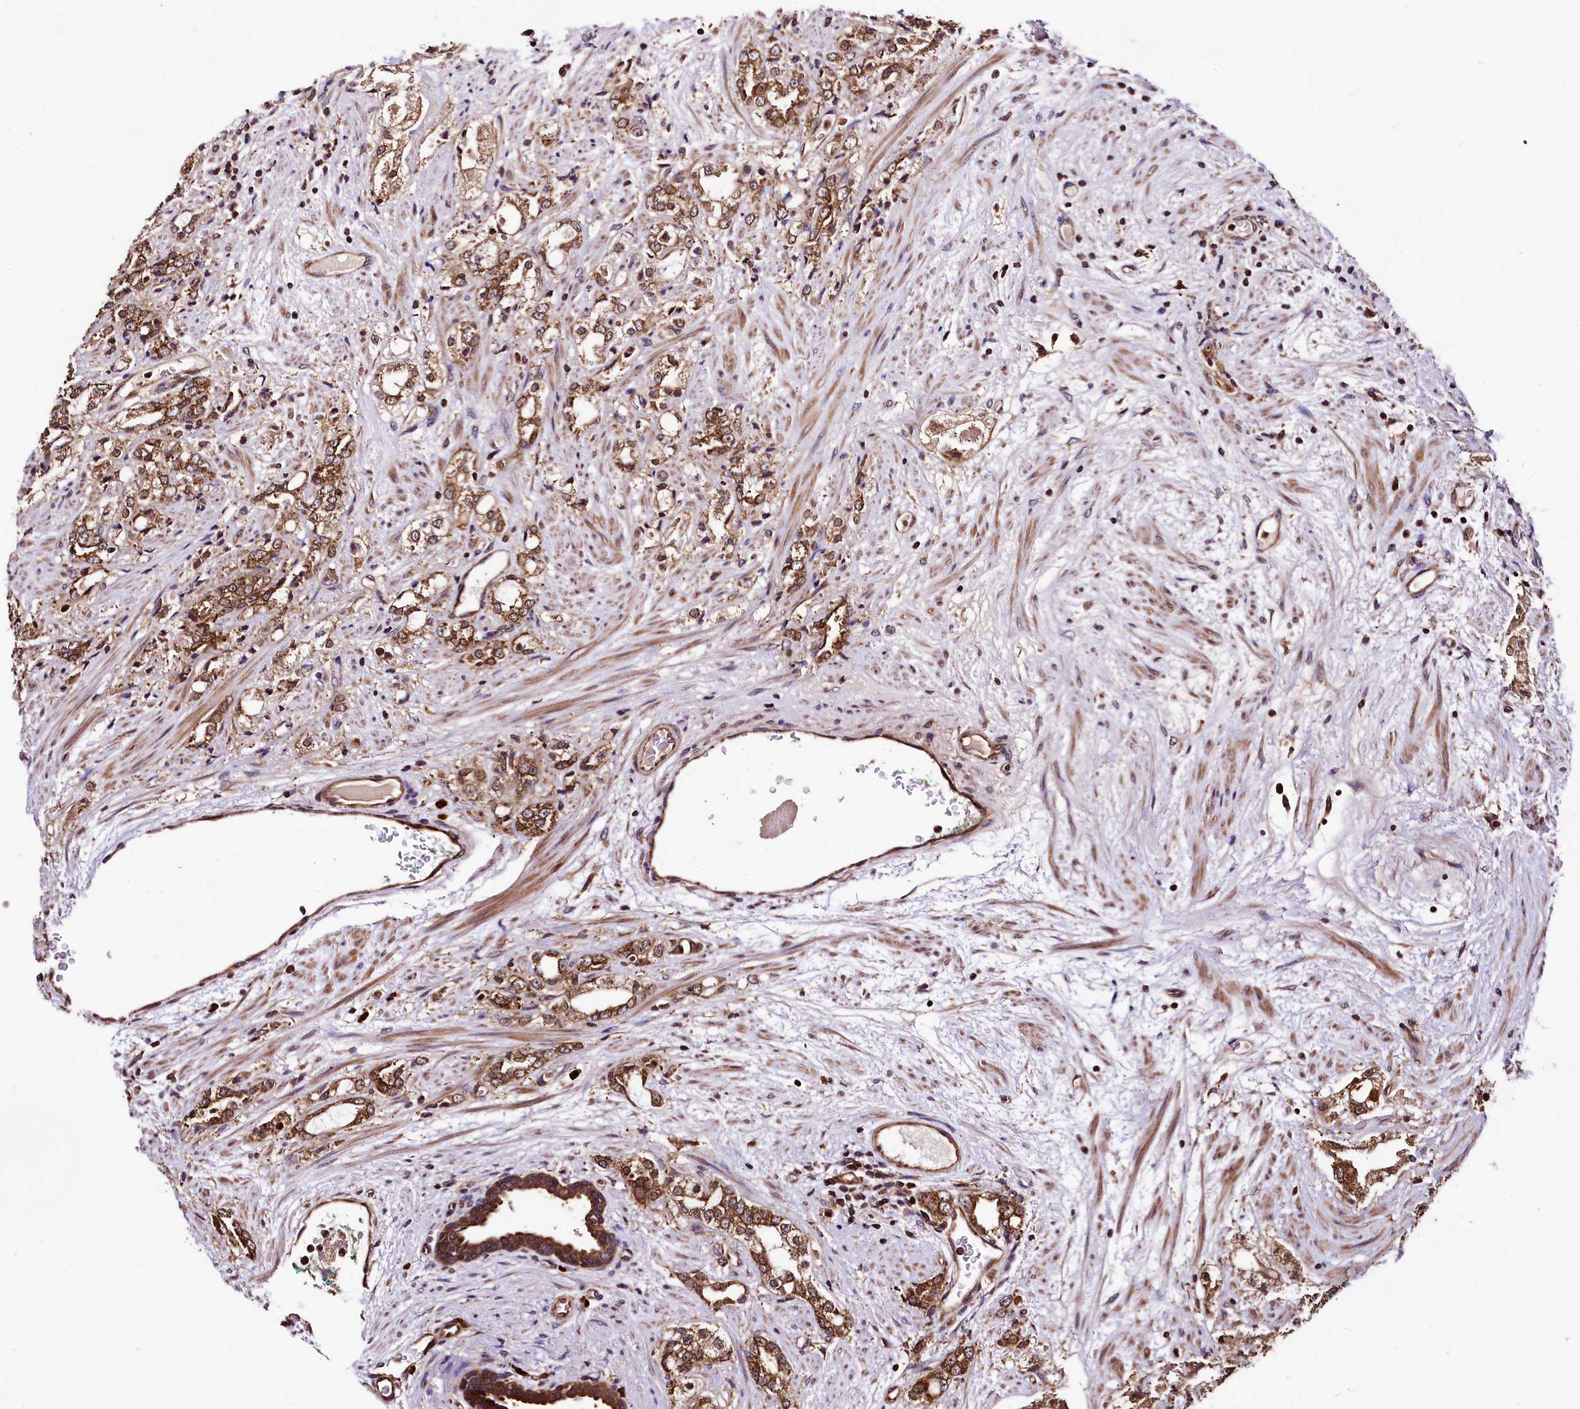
{"staining": {"intensity": "moderate", "quantity": ">75%", "location": "cytoplasmic/membranous"}, "tissue": "prostate cancer", "cell_type": "Tumor cells", "image_type": "cancer", "snomed": [{"axis": "morphology", "description": "Adenocarcinoma, High grade"}, {"axis": "topography", "description": "Prostate"}], "caption": "Human high-grade adenocarcinoma (prostate) stained with a protein marker demonstrates moderate staining in tumor cells.", "gene": "LRSAM1", "patient": {"sex": "male", "age": 64}}